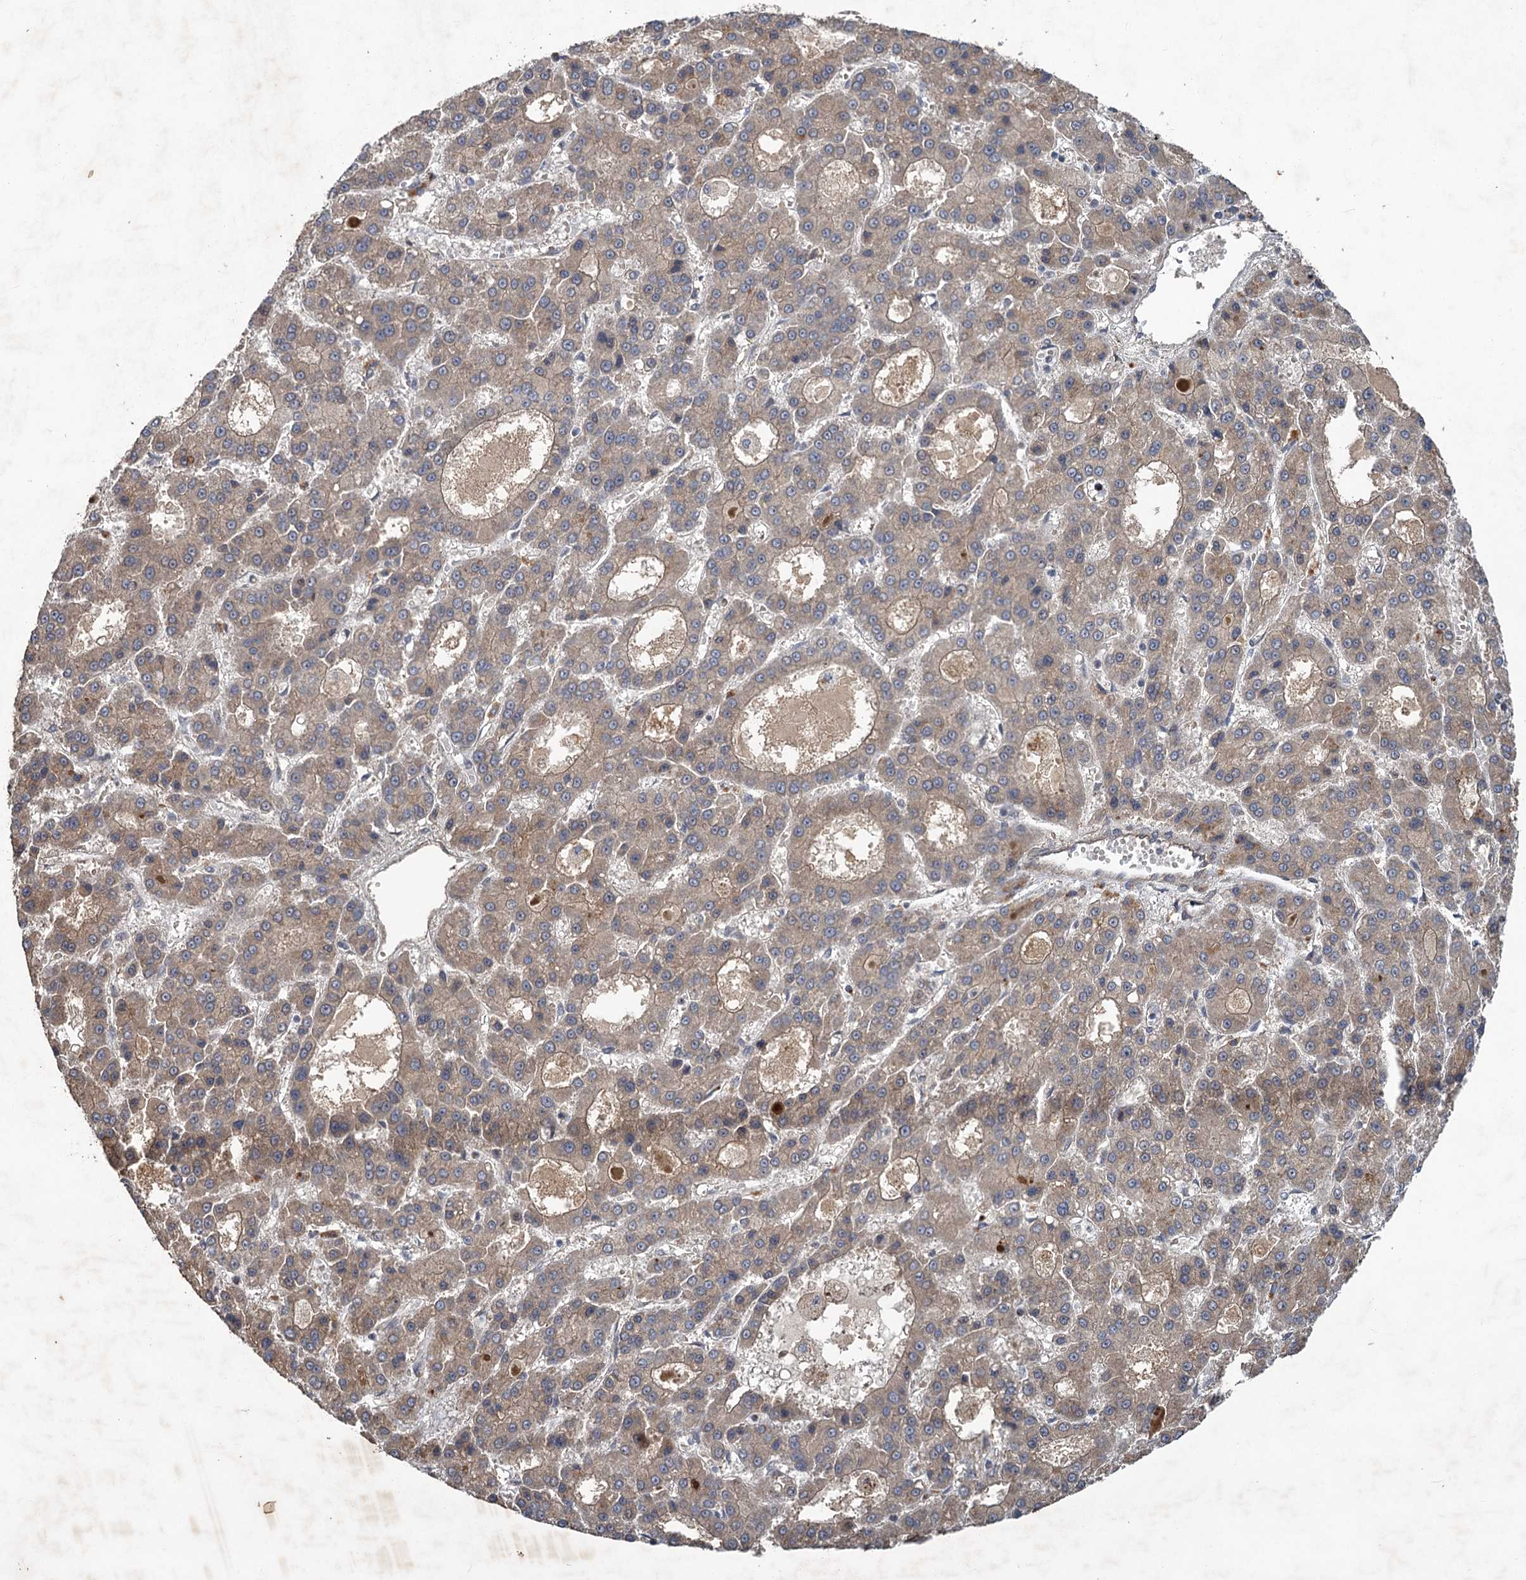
{"staining": {"intensity": "weak", "quantity": "25%-75%", "location": "cytoplasmic/membranous"}, "tissue": "liver cancer", "cell_type": "Tumor cells", "image_type": "cancer", "snomed": [{"axis": "morphology", "description": "Carcinoma, Hepatocellular, NOS"}, {"axis": "topography", "description": "Liver"}], "caption": "Immunohistochemistry photomicrograph of human liver hepatocellular carcinoma stained for a protein (brown), which shows low levels of weak cytoplasmic/membranous expression in approximately 25%-75% of tumor cells.", "gene": "NUDT22", "patient": {"sex": "male", "age": 70}}